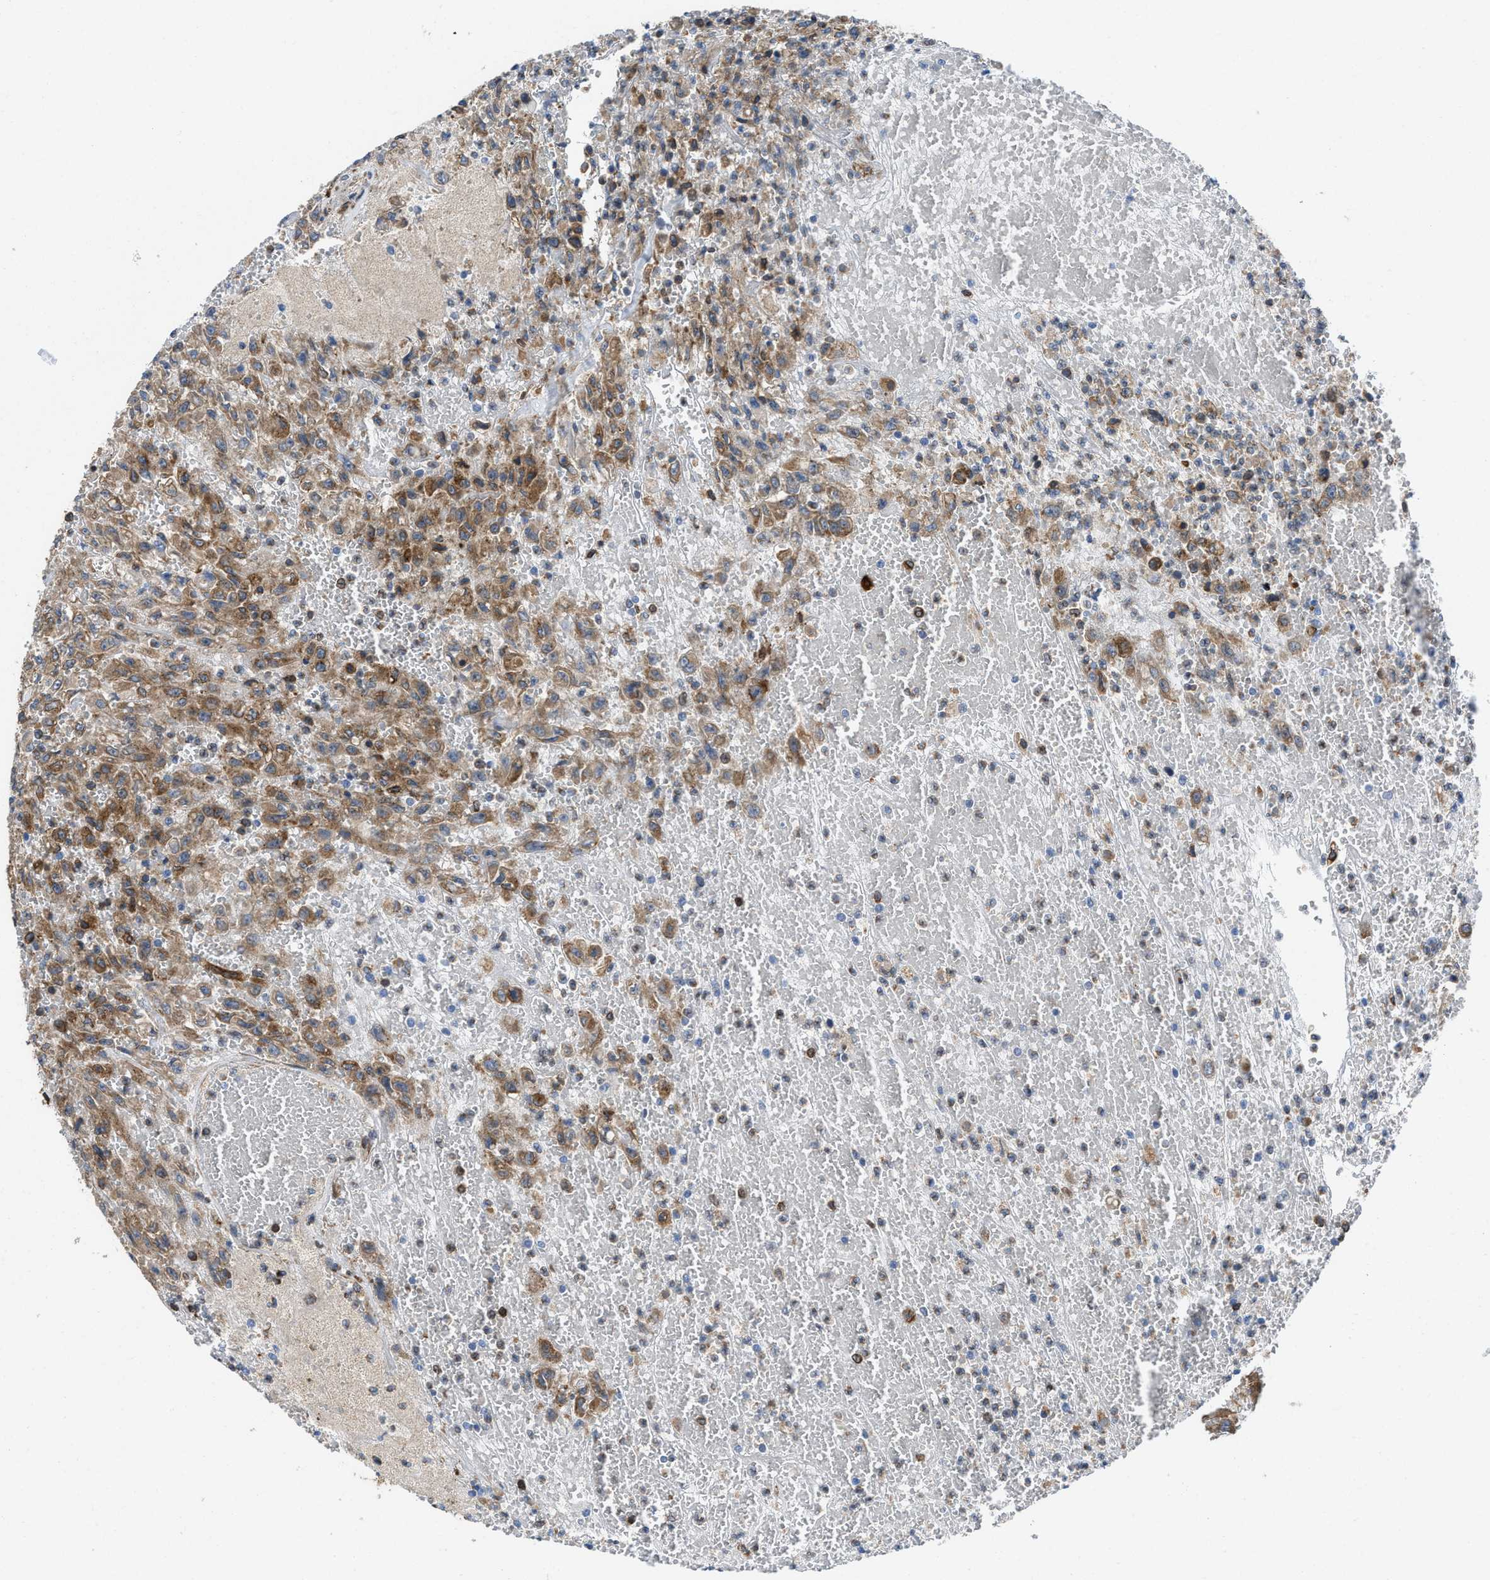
{"staining": {"intensity": "moderate", "quantity": ">75%", "location": "cytoplasmic/membranous"}, "tissue": "urothelial cancer", "cell_type": "Tumor cells", "image_type": "cancer", "snomed": [{"axis": "morphology", "description": "Urothelial carcinoma, High grade"}, {"axis": "topography", "description": "Urinary bladder"}], "caption": "Immunohistochemical staining of human urothelial cancer shows moderate cytoplasmic/membranous protein positivity in about >75% of tumor cells.", "gene": "ERLIN2", "patient": {"sex": "male", "age": 46}}